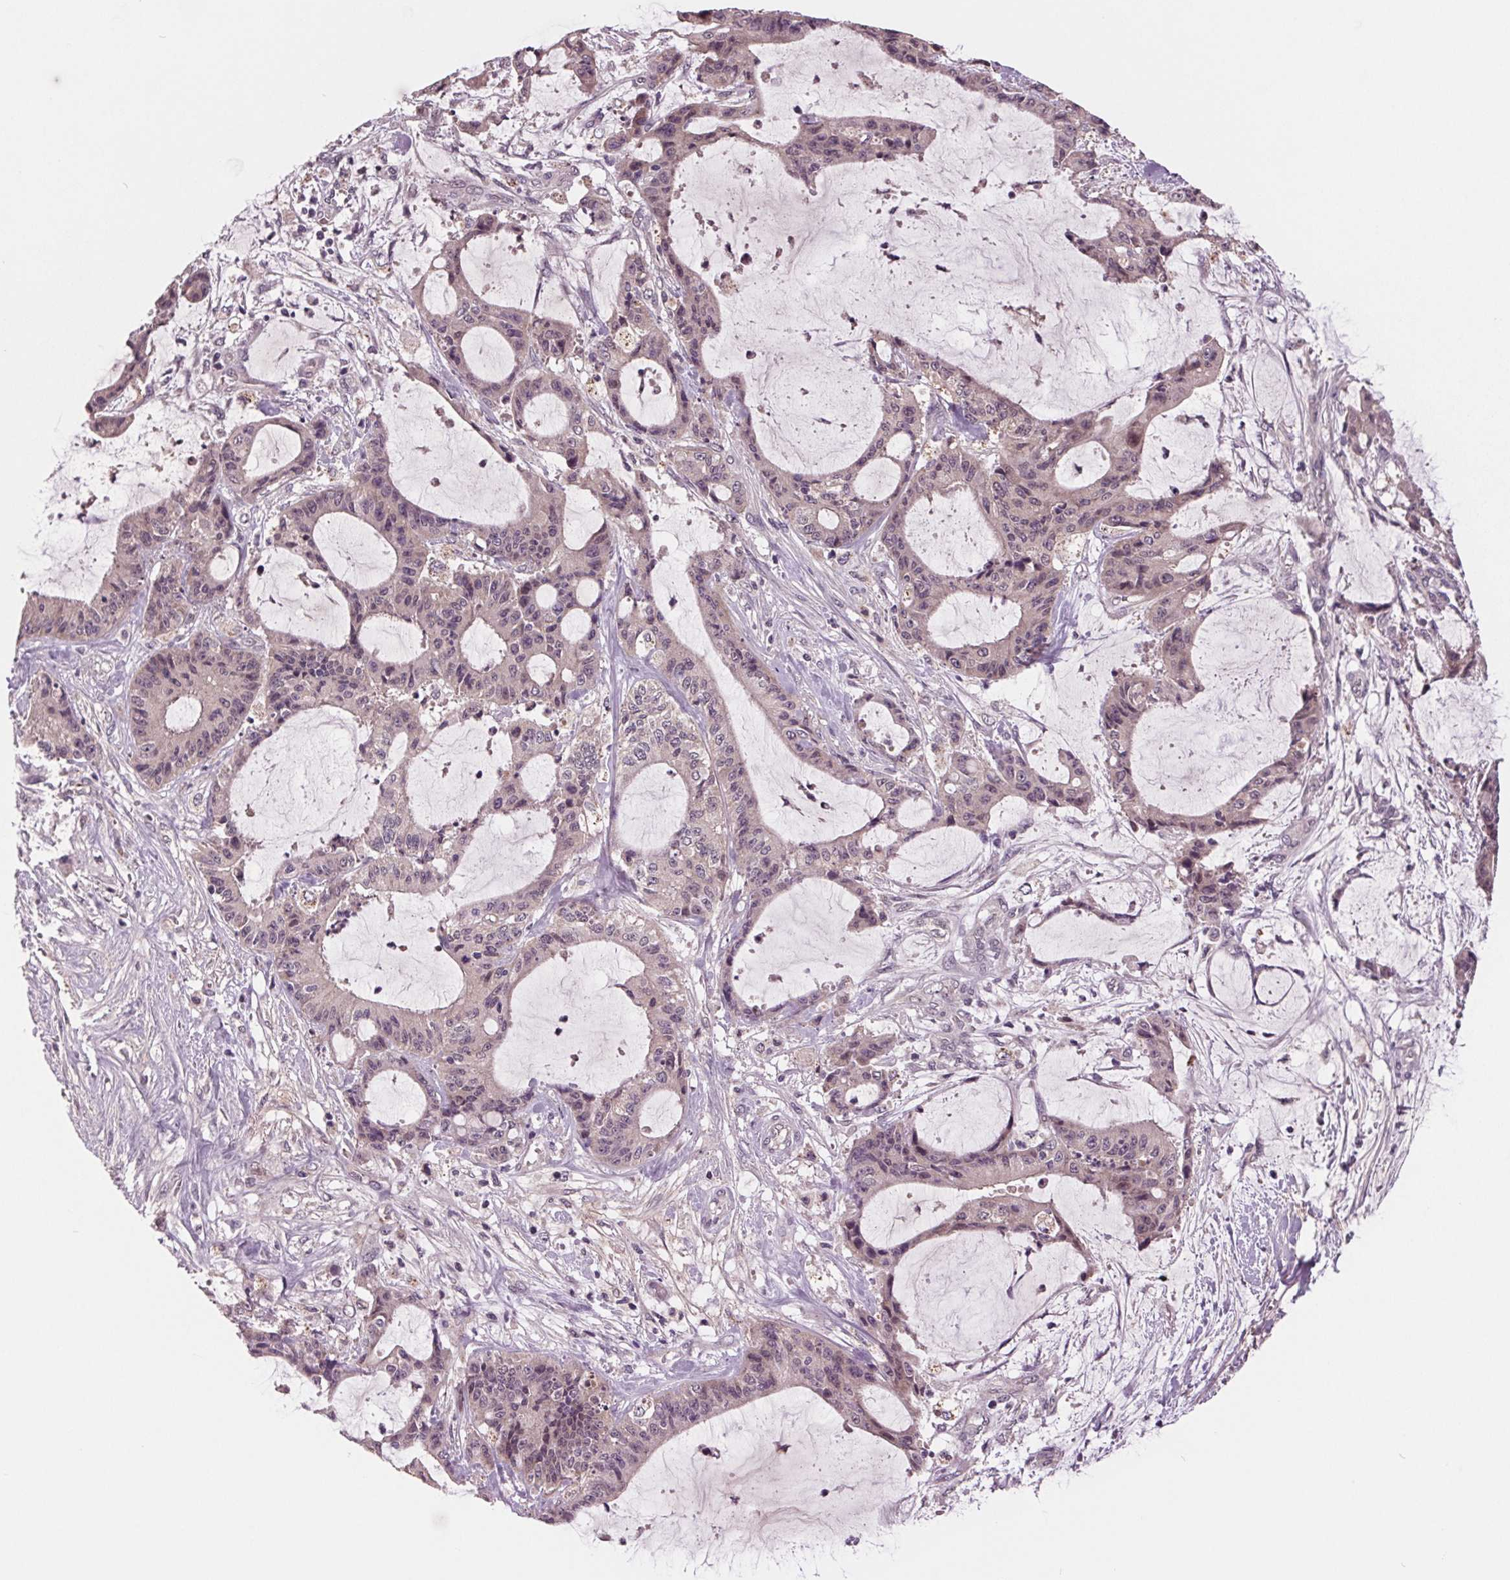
{"staining": {"intensity": "weak", "quantity": "<25%", "location": "cytoplasmic/membranous,nuclear"}, "tissue": "liver cancer", "cell_type": "Tumor cells", "image_type": "cancer", "snomed": [{"axis": "morphology", "description": "Cholangiocarcinoma"}, {"axis": "topography", "description": "Liver"}], "caption": "Protein analysis of liver cholangiocarcinoma exhibits no significant expression in tumor cells.", "gene": "MAPK8", "patient": {"sex": "female", "age": 73}}